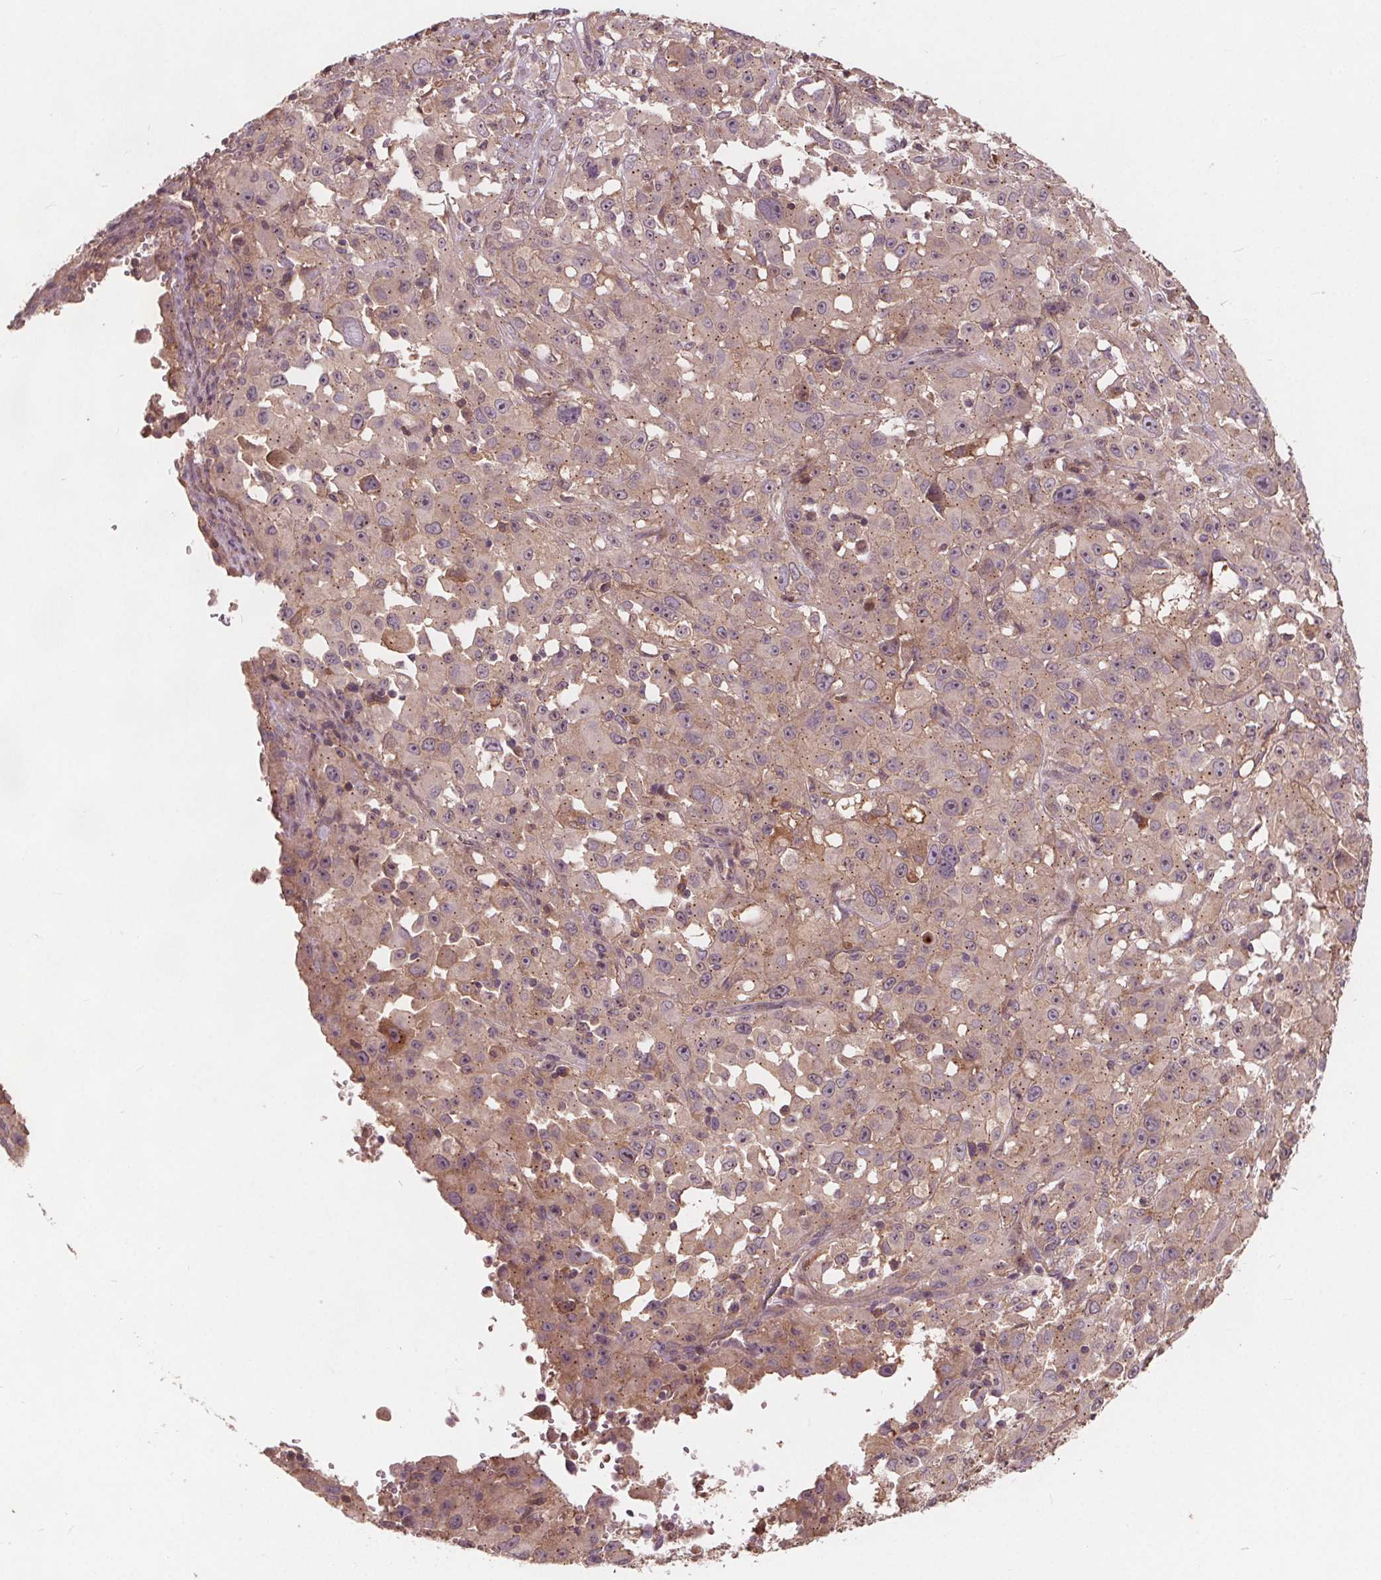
{"staining": {"intensity": "weak", "quantity": "<25%", "location": "cytoplasmic/membranous"}, "tissue": "melanoma", "cell_type": "Tumor cells", "image_type": "cancer", "snomed": [{"axis": "morphology", "description": "Malignant melanoma, Metastatic site"}, {"axis": "topography", "description": "Soft tissue"}], "caption": "A high-resolution micrograph shows immunohistochemistry (IHC) staining of melanoma, which reveals no significant positivity in tumor cells.", "gene": "CSNK1G2", "patient": {"sex": "male", "age": 50}}